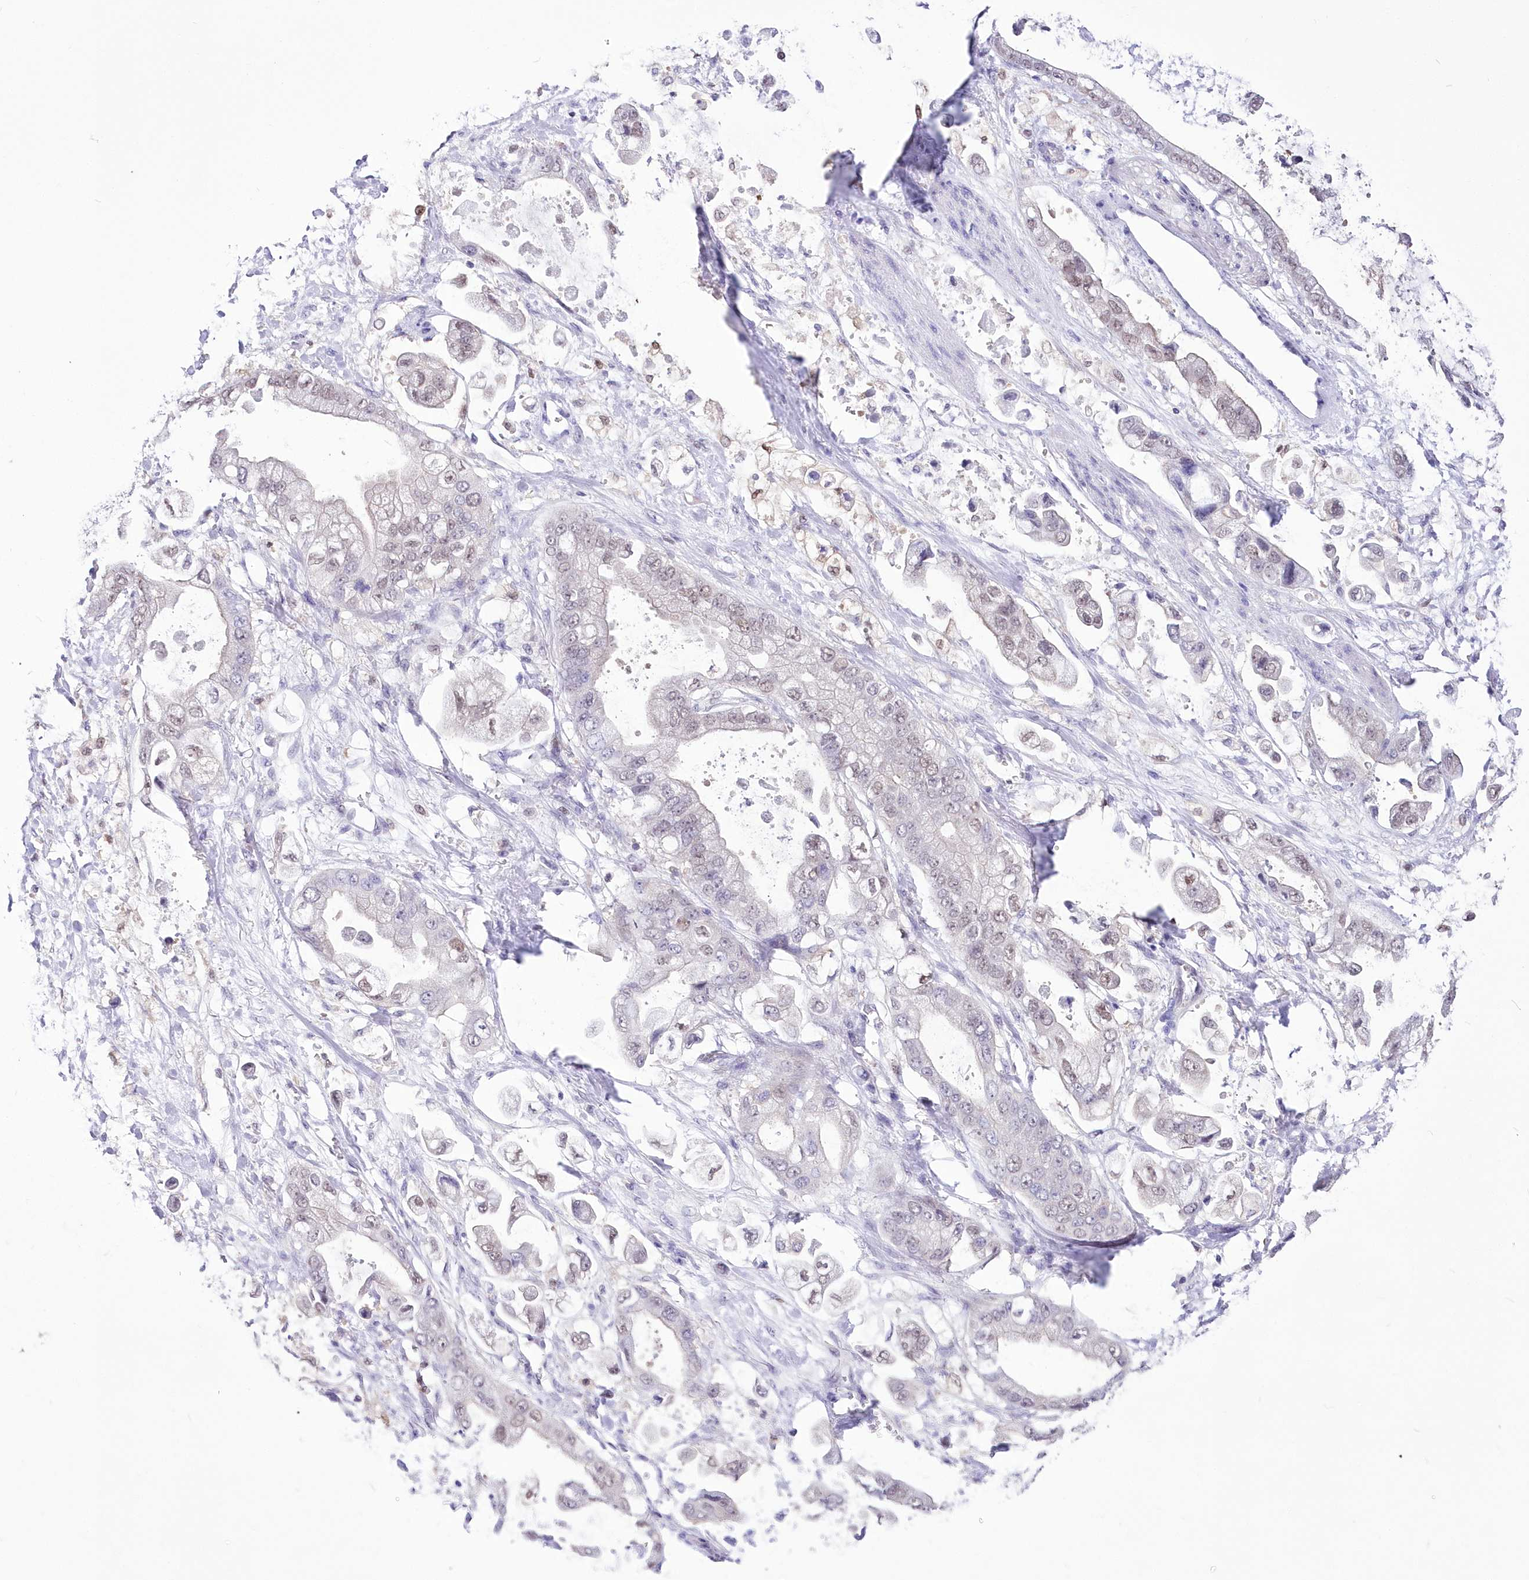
{"staining": {"intensity": "weak", "quantity": "<25%", "location": "nuclear"}, "tissue": "stomach cancer", "cell_type": "Tumor cells", "image_type": "cancer", "snomed": [{"axis": "morphology", "description": "Adenocarcinoma, NOS"}, {"axis": "topography", "description": "Stomach"}], "caption": "Tumor cells show no significant protein positivity in stomach adenocarcinoma.", "gene": "UBA6", "patient": {"sex": "male", "age": 62}}